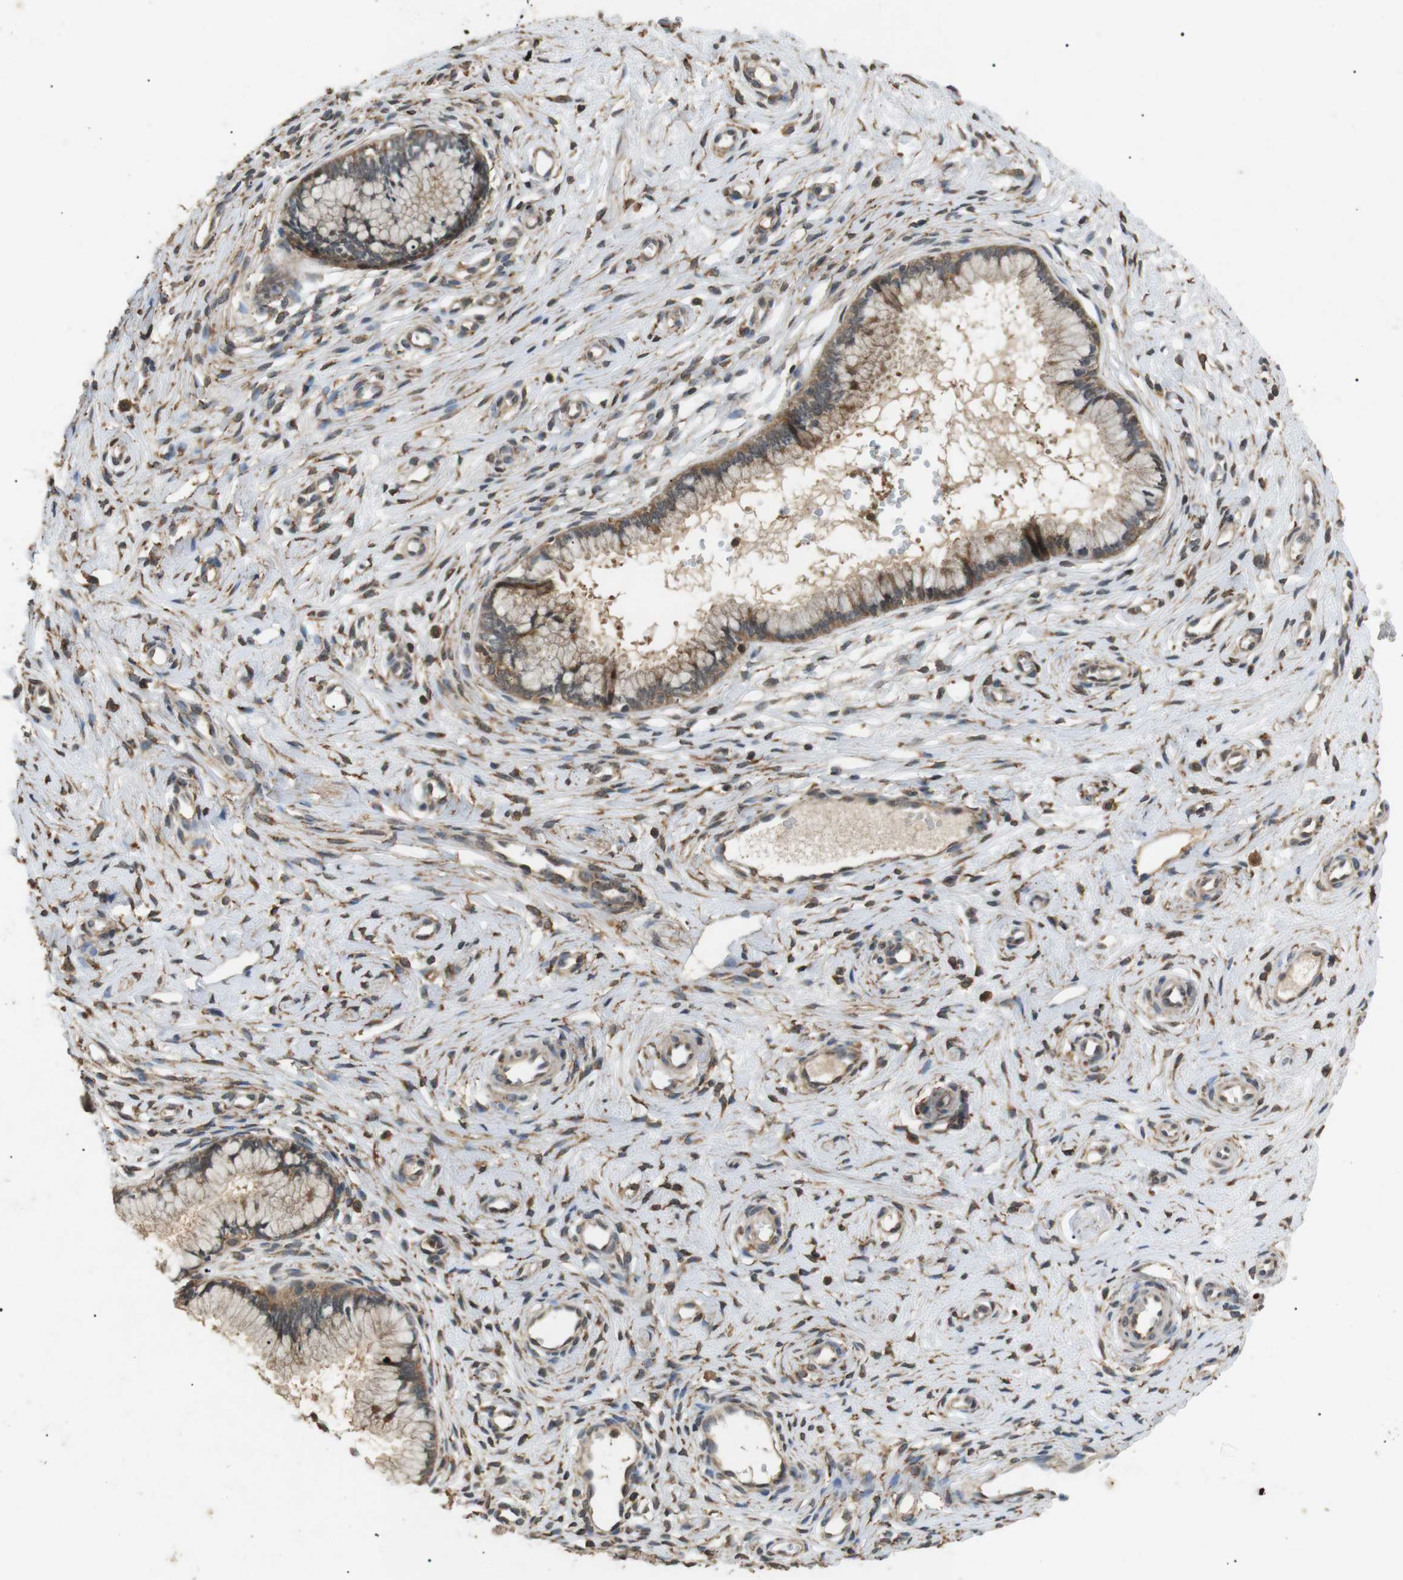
{"staining": {"intensity": "moderate", "quantity": ">75%", "location": "cytoplasmic/membranous"}, "tissue": "cervix", "cell_type": "Glandular cells", "image_type": "normal", "snomed": [{"axis": "morphology", "description": "Normal tissue, NOS"}, {"axis": "topography", "description": "Cervix"}], "caption": "Immunohistochemical staining of unremarkable human cervix demonstrates >75% levels of moderate cytoplasmic/membranous protein staining in approximately >75% of glandular cells. The protein is stained brown, and the nuclei are stained in blue (DAB IHC with brightfield microscopy, high magnification).", "gene": "TBC1D15", "patient": {"sex": "female", "age": 65}}